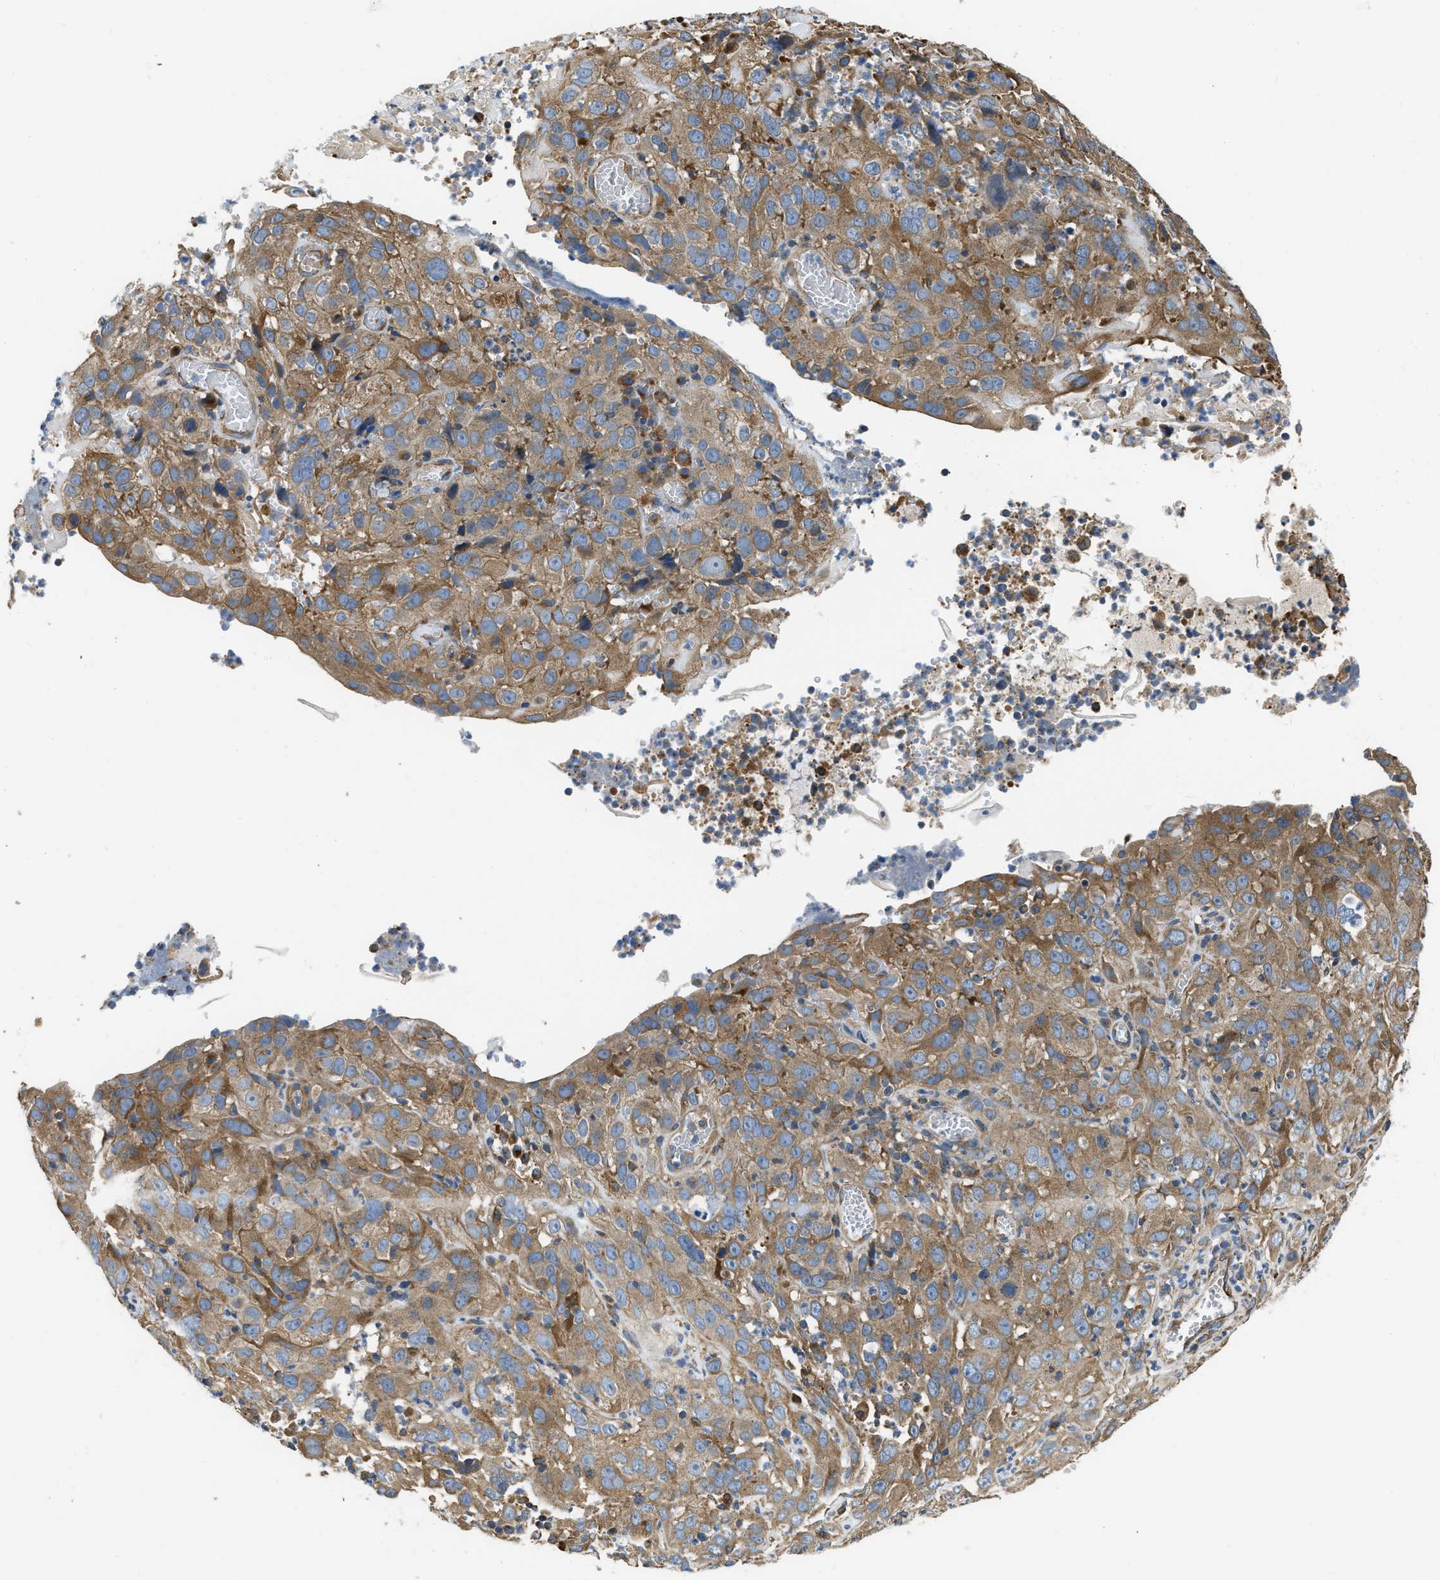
{"staining": {"intensity": "moderate", "quantity": ">75%", "location": "cytoplasmic/membranous"}, "tissue": "cervical cancer", "cell_type": "Tumor cells", "image_type": "cancer", "snomed": [{"axis": "morphology", "description": "Squamous cell carcinoma, NOS"}, {"axis": "topography", "description": "Cervix"}], "caption": "Human cervical cancer stained for a protein (brown) demonstrates moderate cytoplasmic/membranous positive expression in approximately >75% of tumor cells.", "gene": "FLNB", "patient": {"sex": "female", "age": 32}}